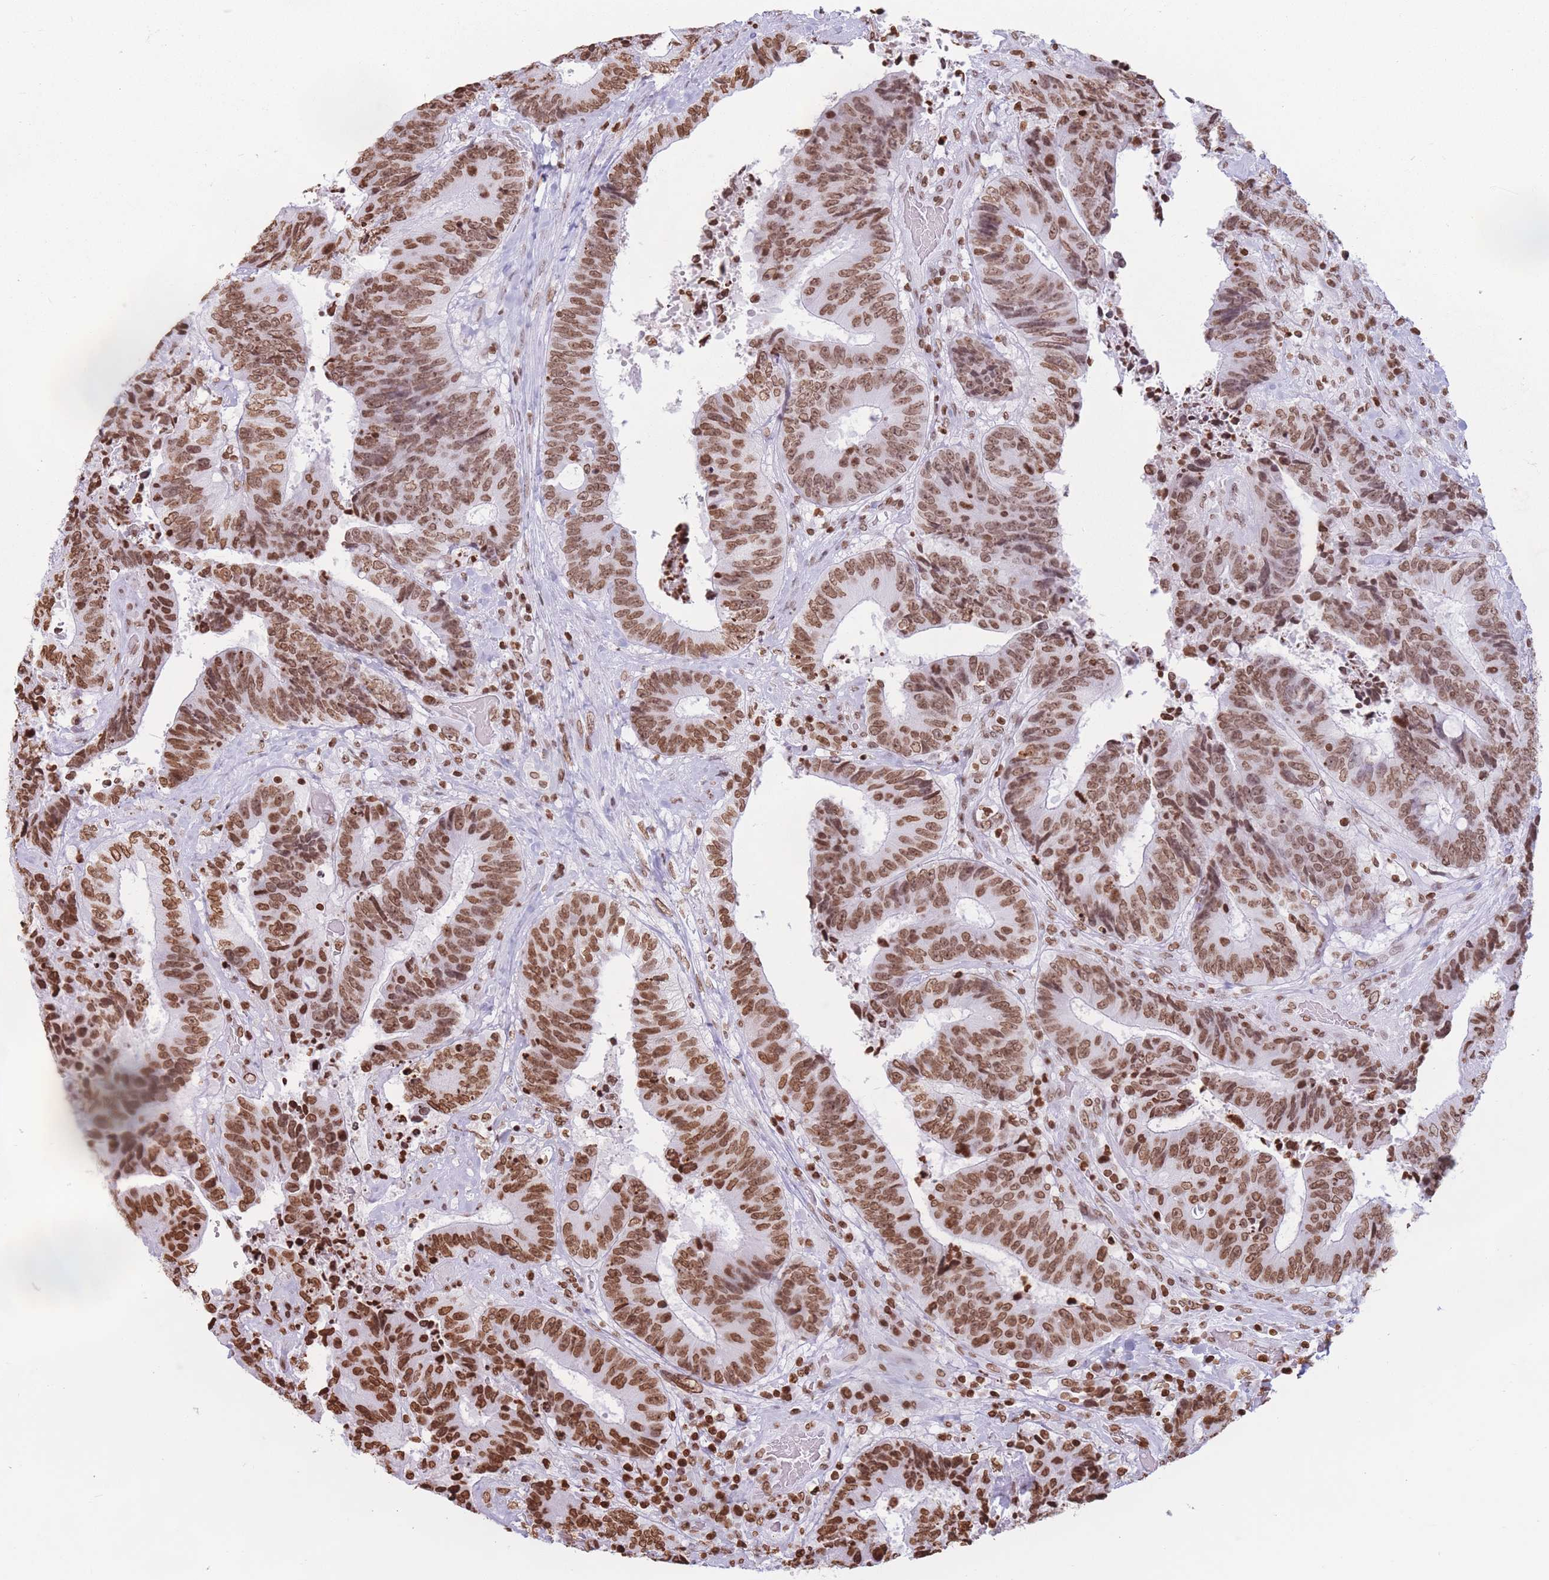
{"staining": {"intensity": "strong", "quantity": ">75%", "location": "nuclear"}, "tissue": "colorectal cancer", "cell_type": "Tumor cells", "image_type": "cancer", "snomed": [{"axis": "morphology", "description": "Adenocarcinoma, NOS"}, {"axis": "topography", "description": "Rectum"}], "caption": "Colorectal cancer stained with a brown dye demonstrates strong nuclear positive positivity in approximately >75% of tumor cells.", "gene": "RYK", "patient": {"sex": "male", "age": 72}}